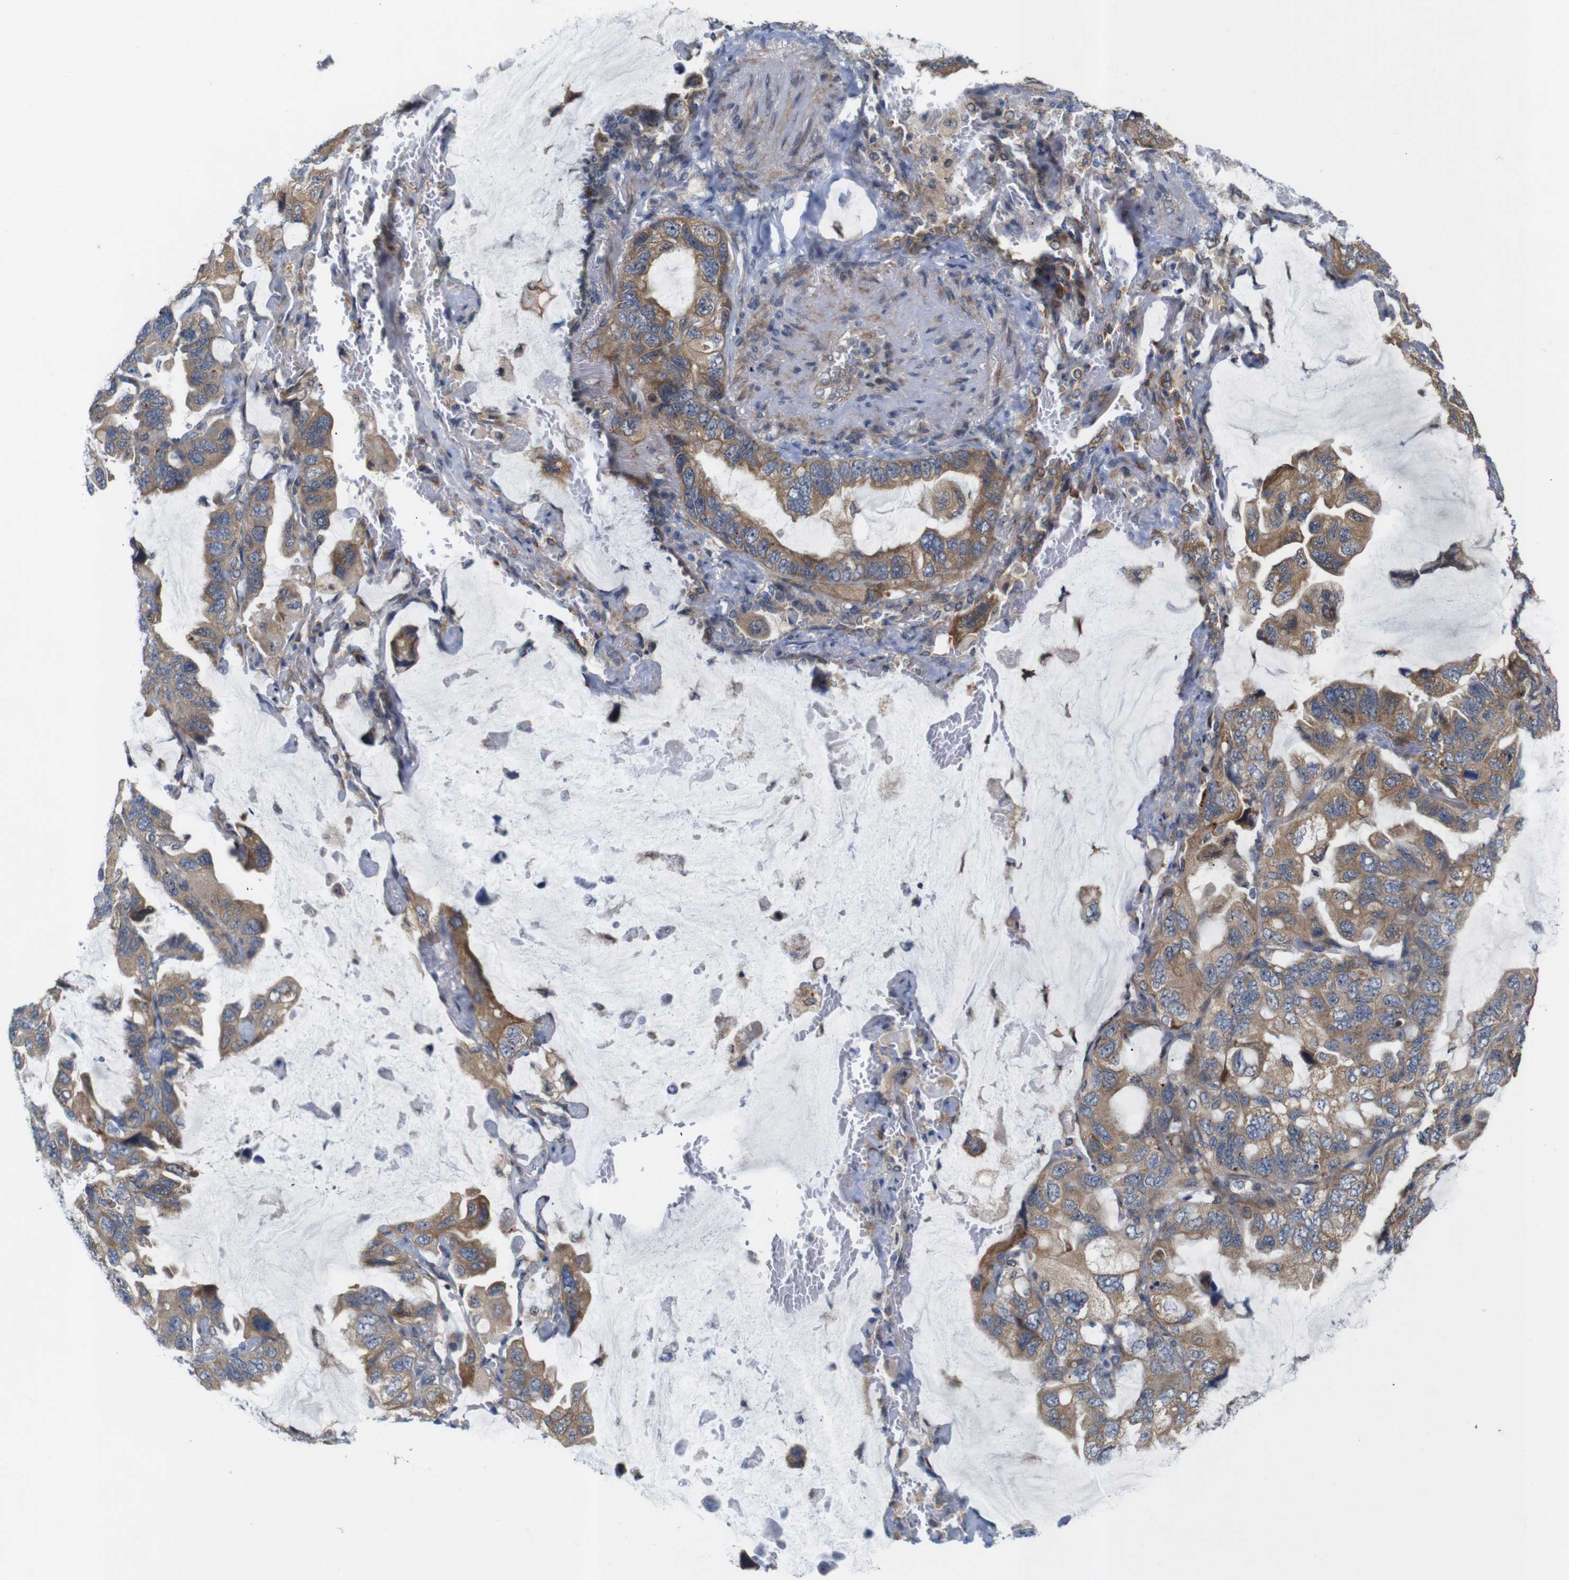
{"staining": {"intensity": "moderate", "quantity": ">75%", "location": "cytoplasmic/membranous"}, "tissue": "lung cancer", "cell_type": "Tumor cells", "image_type": "cancer", "snomed": [{"axis": "morphology", "description": "Squamous cell carcinoma, NOS"}, {"axis": "topography", "description": "Lung"}], "caption": "High-magnification brightfield microscopy of lung squamous cell carcinoma stained with DAB (3,3'-diaminobenzidine) (brown) and counterstained with hematoxylin (blue). tumor cells exhibit moderate cytoplasmic/membranous positivity is present in about>75% of cells.", "gene": "P3H2", "patient": {"sex": "female", "age": 73}}